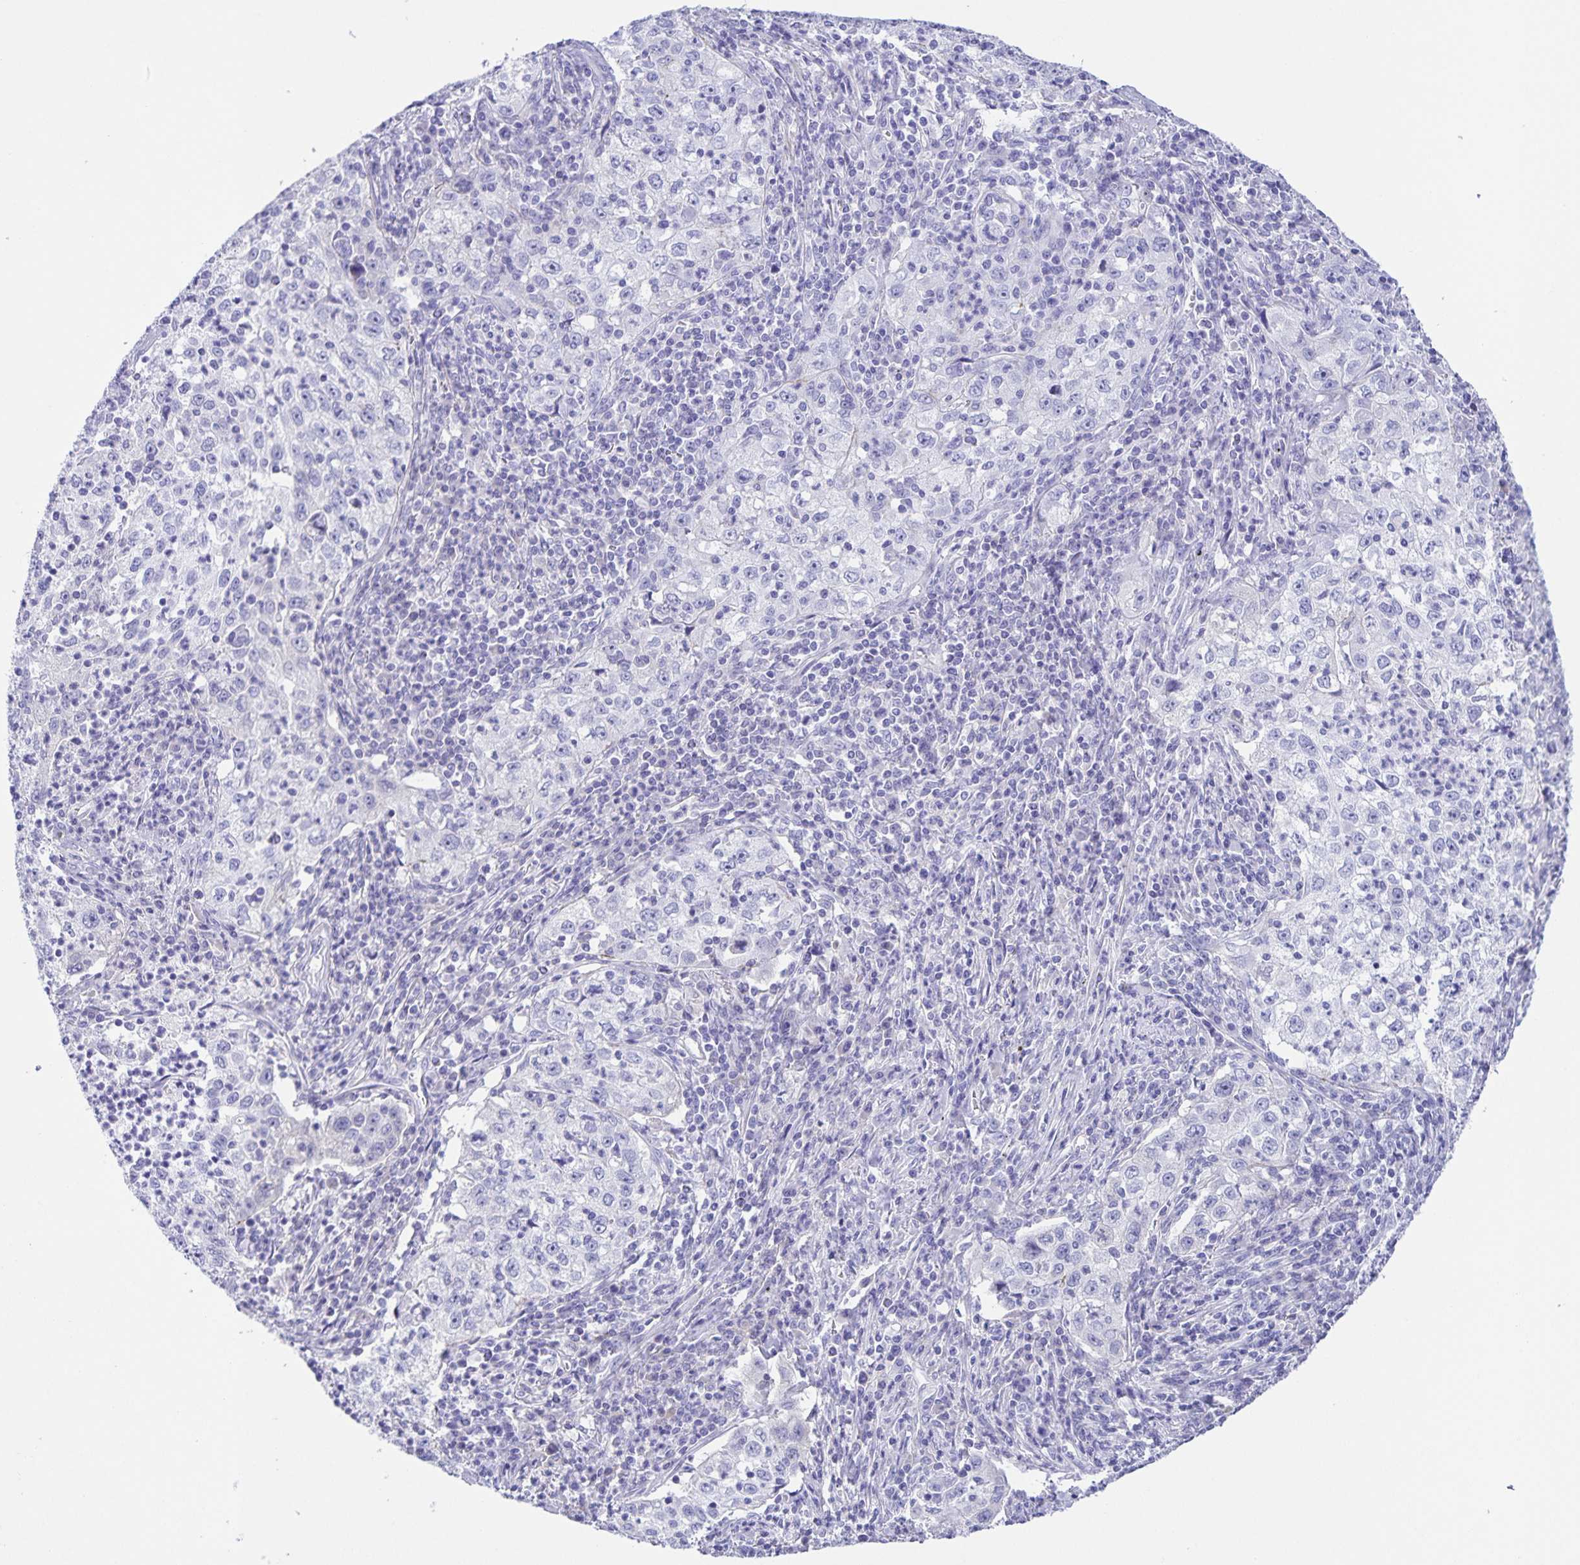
{"staining": {"intensity": "negative", "quantity": "none", "location": "none"}, "tissue": "lung cancer", "cell_type": "Tumor cells", "image_type": "cancer", "snomed": [{"axis": "morphology", "description": "Squamous cell carcinoma, NOS"}, {"axis": "topography", "description": "Lung"}], "caption": "The micrograph shows no significant expression in tumor cells of lung squamous cell carcinoma. Nuclei are stained in blue.", "gene": "UBQLN3", "patient": {"sex": "male", "age": 71}}